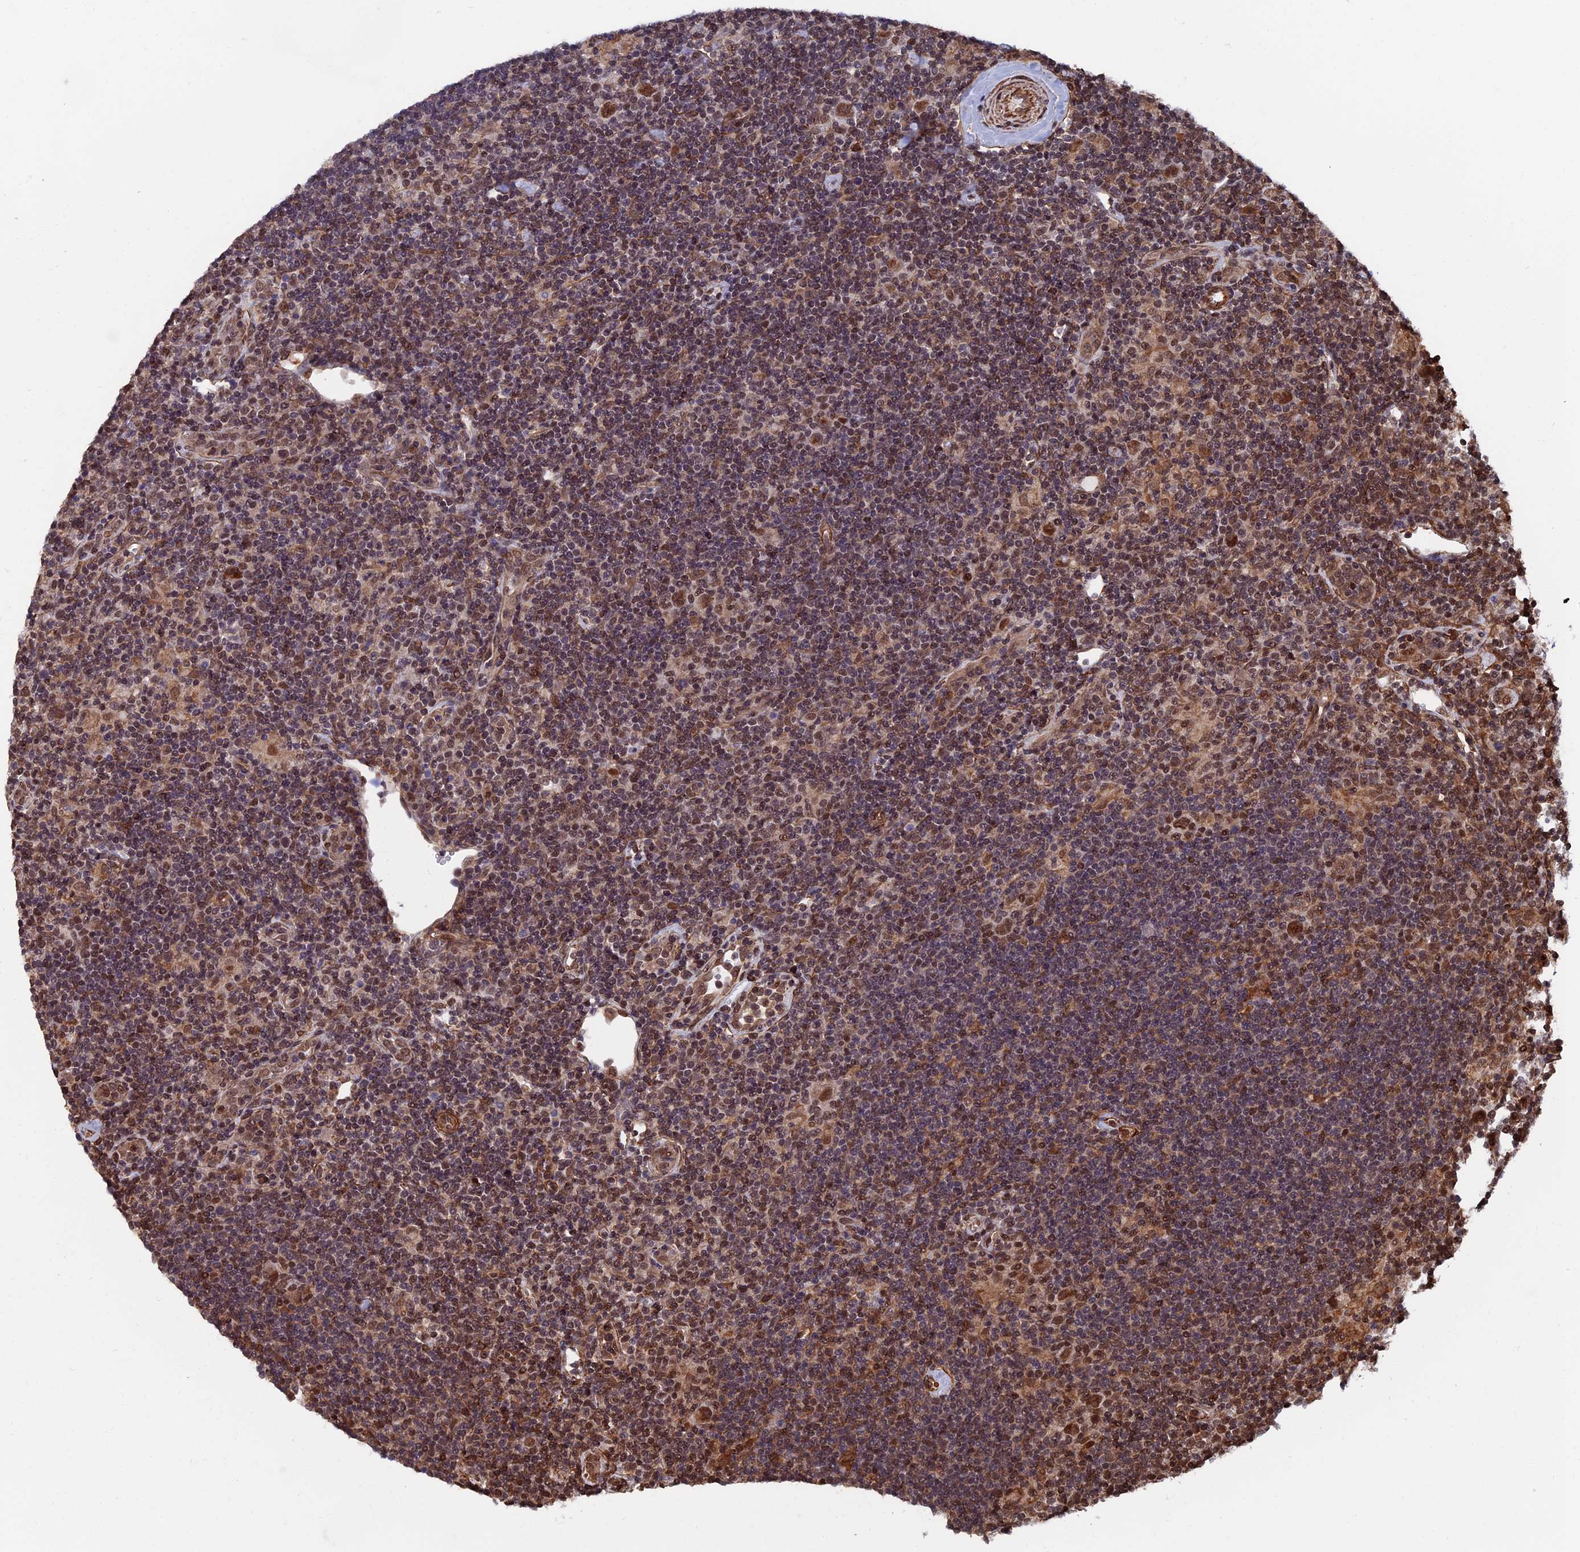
{"staining": {"intensity": "moderate", "quantity": ">75%", "location": "cytoplasmic/membranous,nuclear"}, "tissue": "lymphoma", "cell_type": "Tumor cells", "image_type": "cancer", "snomed": [{"axis": "morphology", "description": "Hodgkin's disease, NOS"}, {"axis": "topography", "description": "Lymph node"}], "caption": "The histopathology image demonstrates staining of lymphoma, revealing moderate cytoplasmic/membranous and nuclear protein expression (brown color) within tumor cells. (DAB = brown stain, brightfield microscopy at high magnification).", "gene": "CTDP1", "patient": {"sex": "female", "age": 57}}